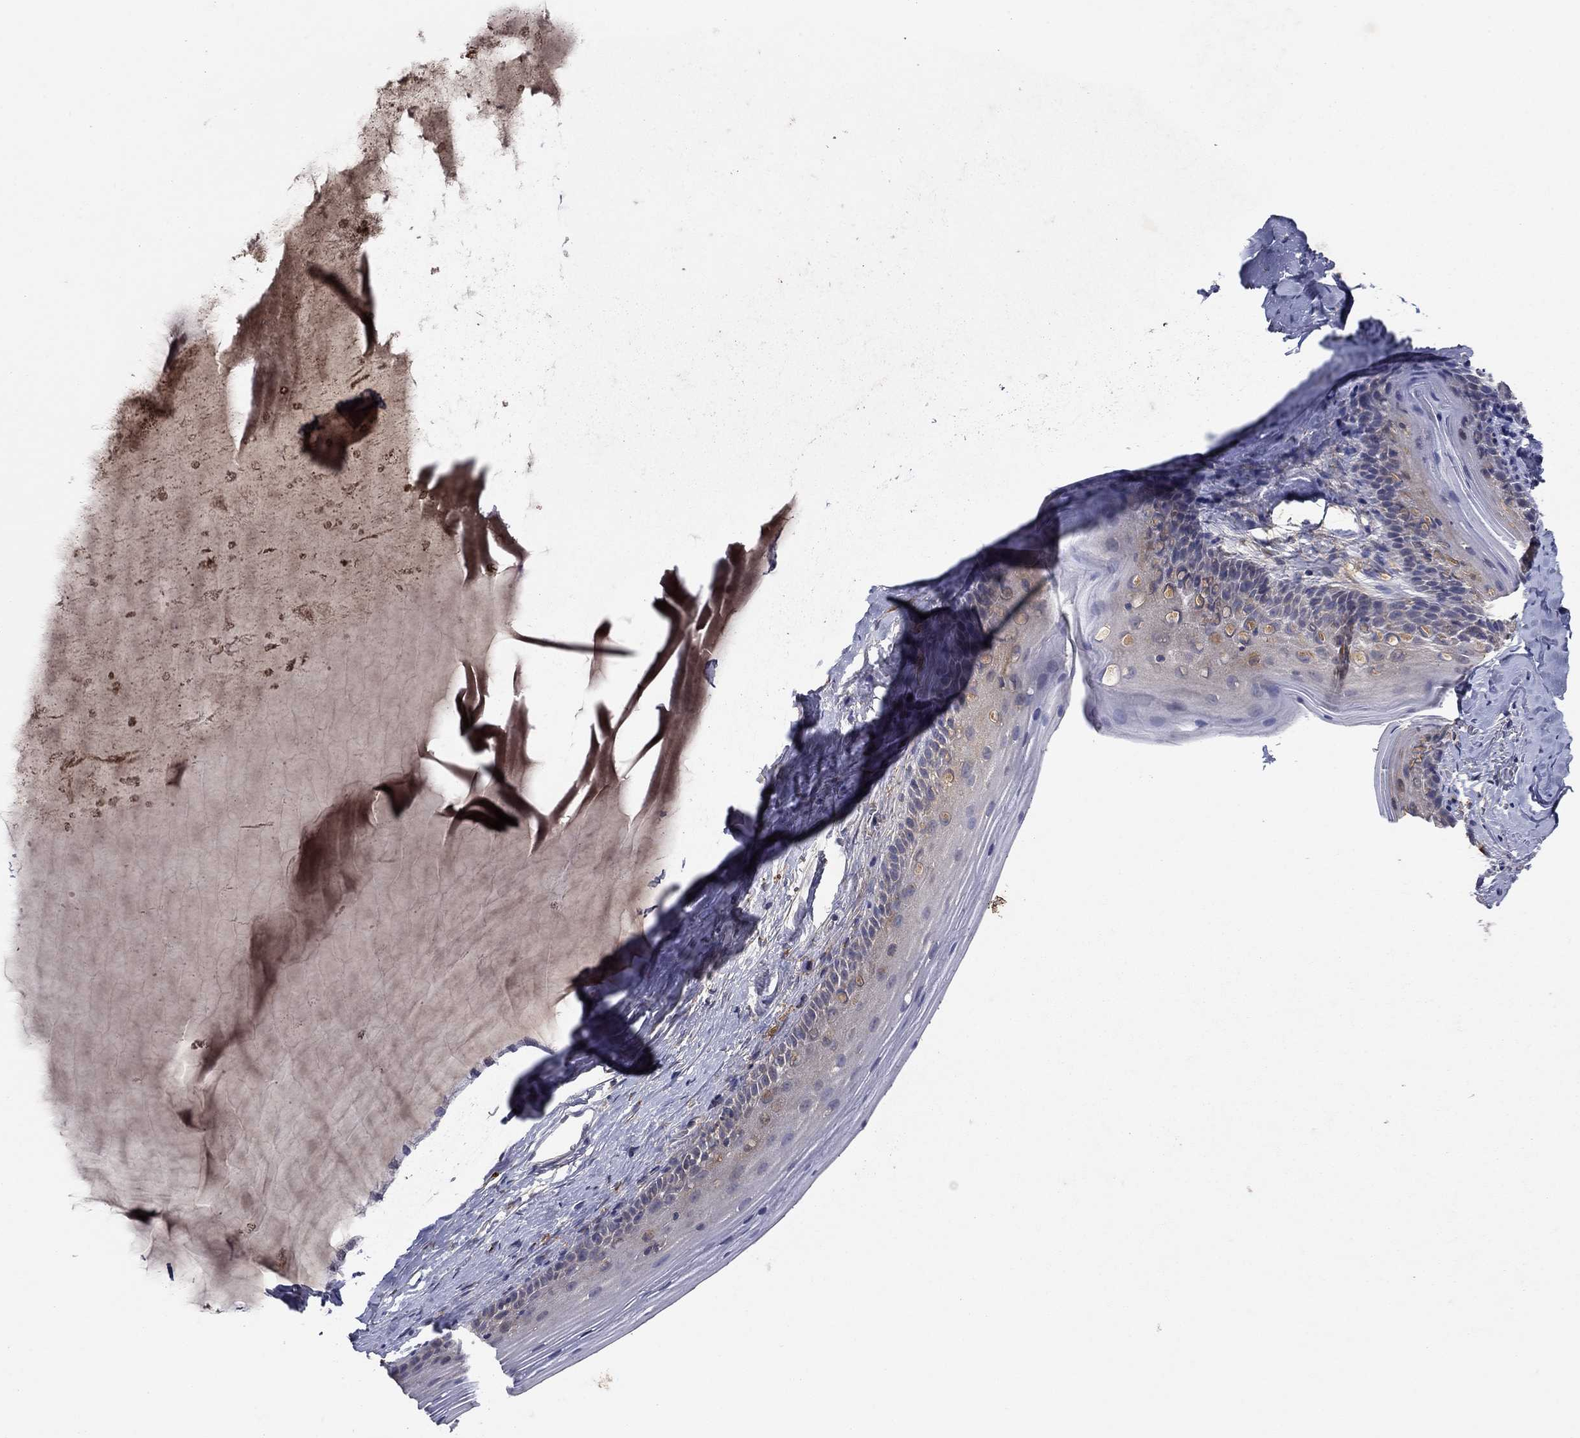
{"staining": {"intensity": "negative", "quantity": "none", "location": "none"}, "tissue": "cervix", "cell_type": "Glandular cells", "image_type": "normal", "snomed": [{"axis": "morphology", "description": "Normal tissue, NOS"}, {"axis": "topography", "description": "Cervix"}], "caption": "Glandular cells show no significant protein expression in normal cervix. (DAB (3,3'-diaminobenzidine) IHC visualized using brightfield microscopy, high magnification).", "gene": "PTGDS", "patient": {"sex": "female", "age": 40}}